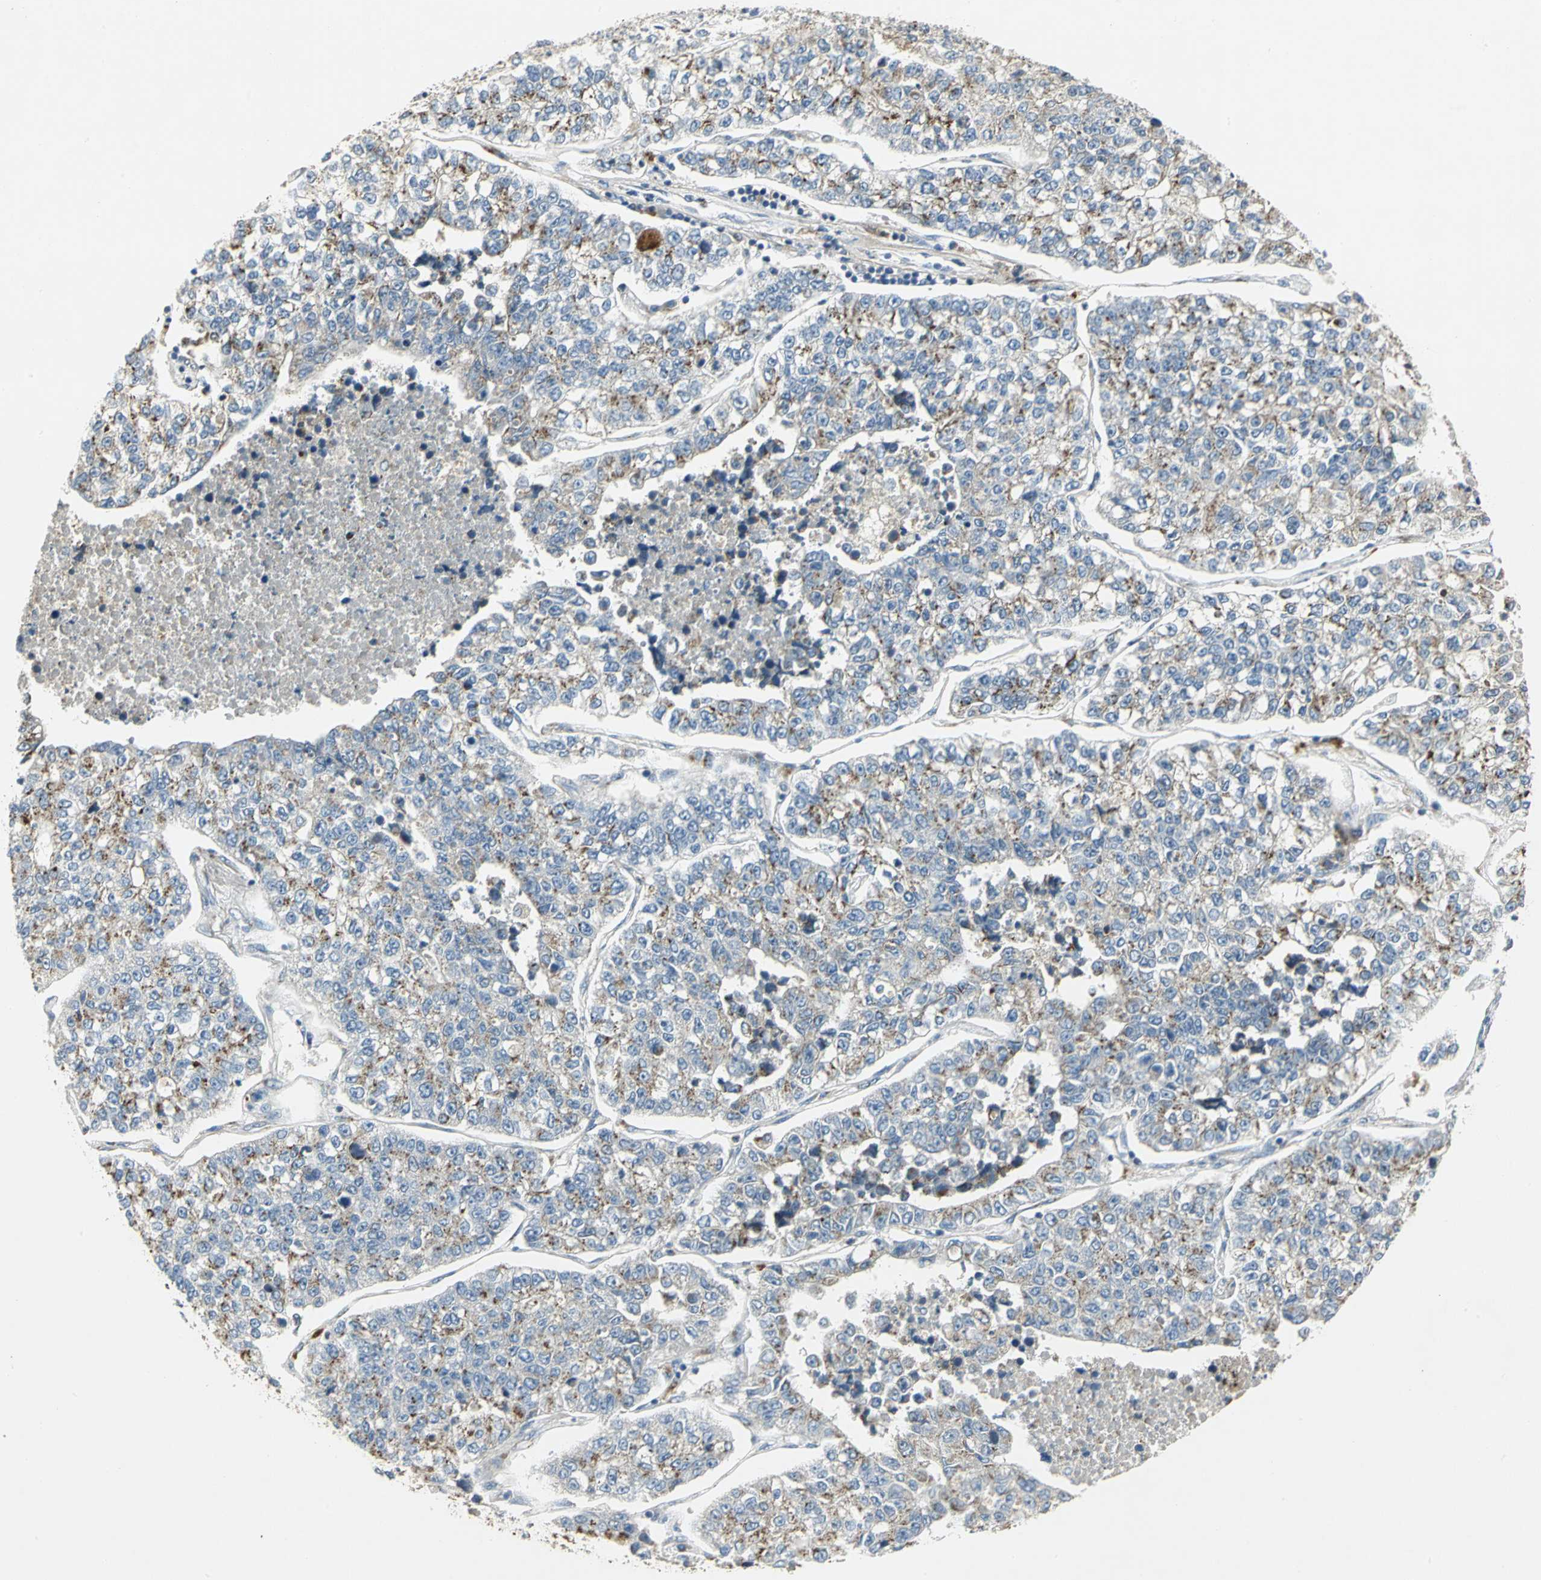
{"staining": {"intensity": "moderate", "quantity": "25%-75%", "location": "cytoplasmic/membranous"}, "tissue": "lung cancer", "cell_type": "Tumor cells", "image_type": "cancer", "snomed": [{"axis": "morphology", "description": "Adenocarcinoma, NOS"}, {"axis": "topography", "description": "Lung"}], "caption": "Immunohistochemical staining of lung adenocarcinoma reveals moderate cytoplasmic/membranous protein positivity in approximately 25%-75% of tumor cells.", "gene": "TM9SF2", "patient": {"sex": "male", "age": 49}}